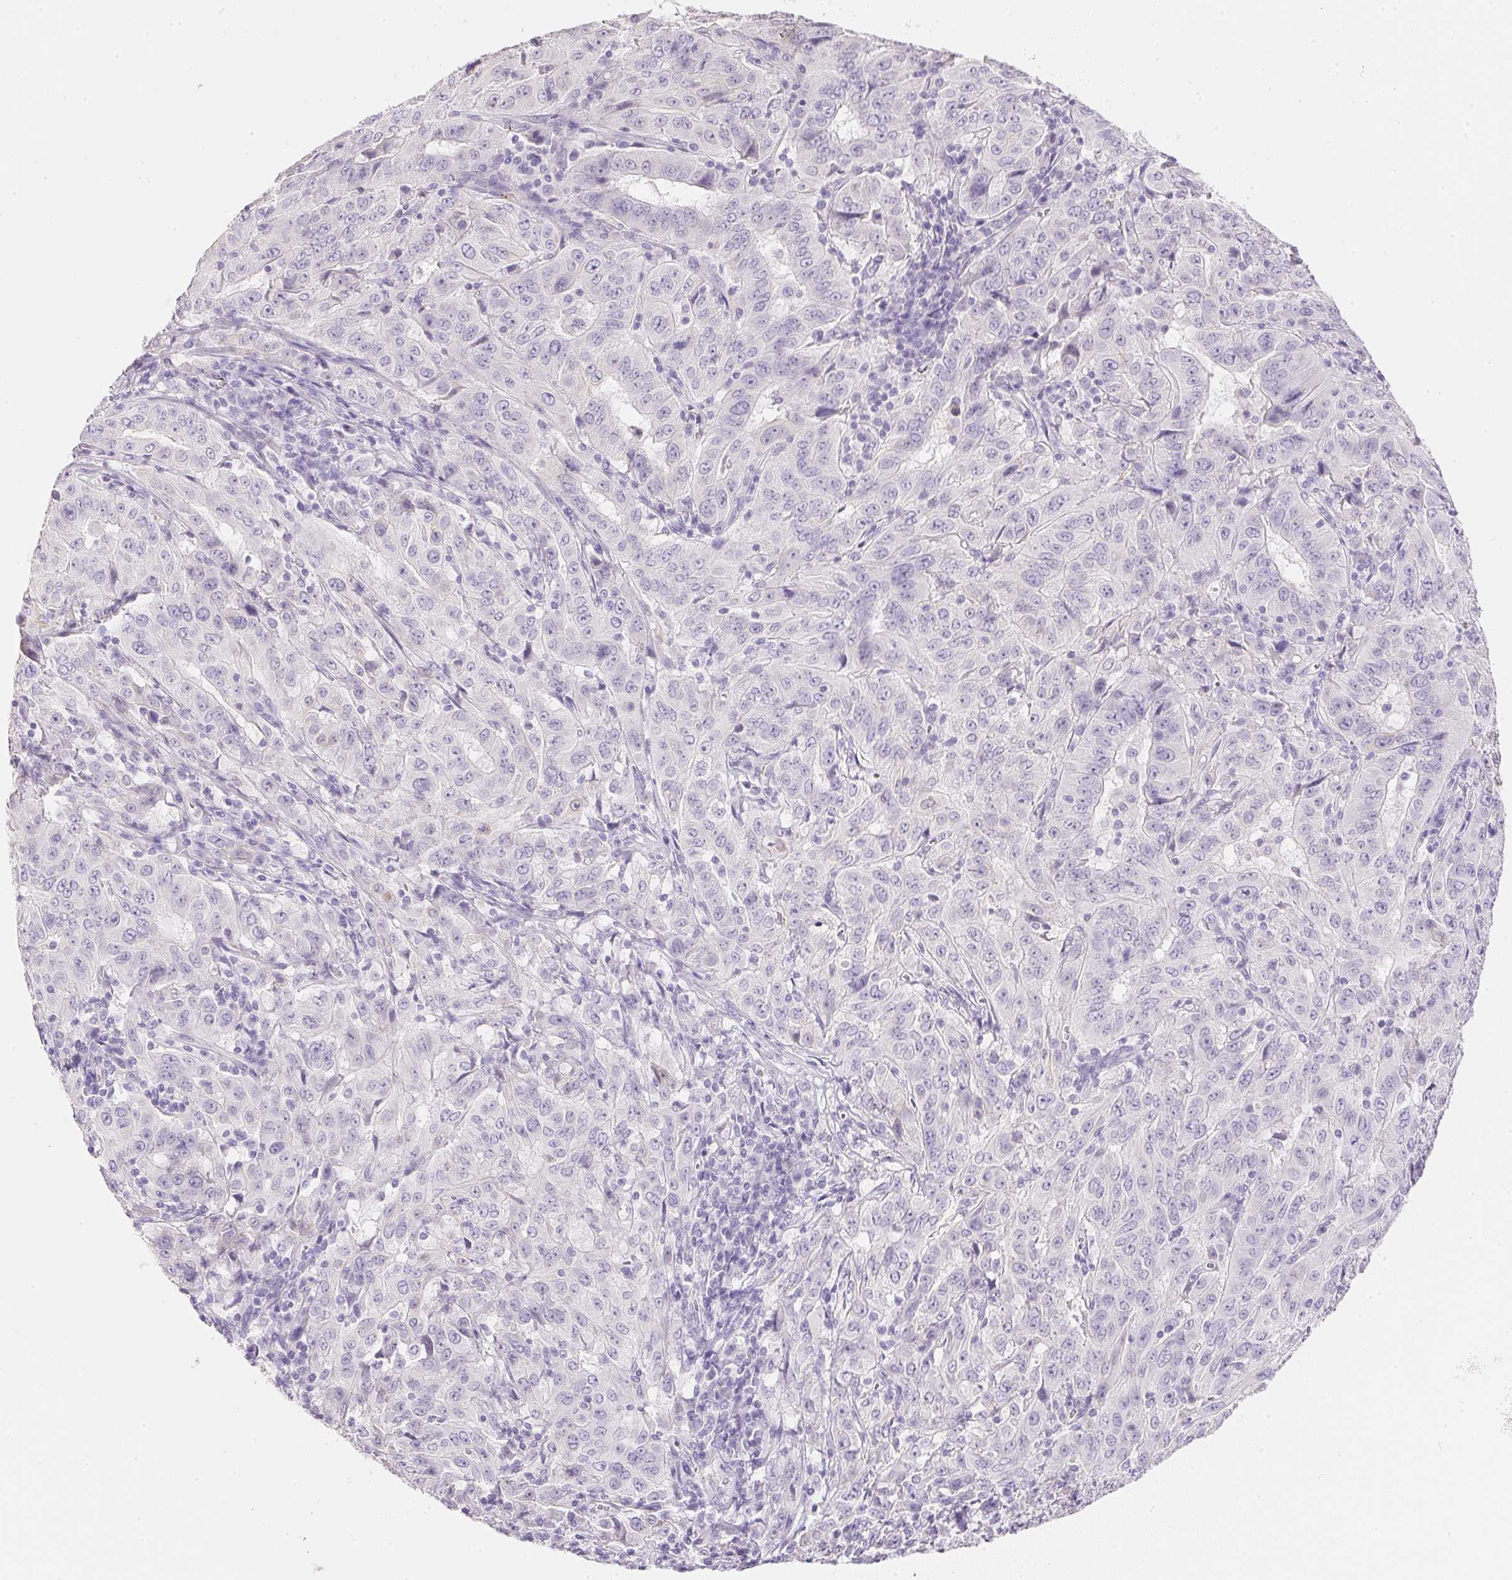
{"staining": {"intensity": "negative", "quantity": "none", "location": "none"}, "tissue": "pancreatic cancer", "cell_type": "Tumor cells", "image_type": "cancer", "snomed": [{"axis": "morphology", "description": "Adenocarcinoma, NOS"}, {"axis": "topography", "description": "Pancreas"}], "caption": "Immunohistochemical staining of human pancreatic cancer (adenocarcinoma) shows no significant expression in tumor cells.", "gene": "KCNE2", "patient": {"sex": "male", "age": 63}}